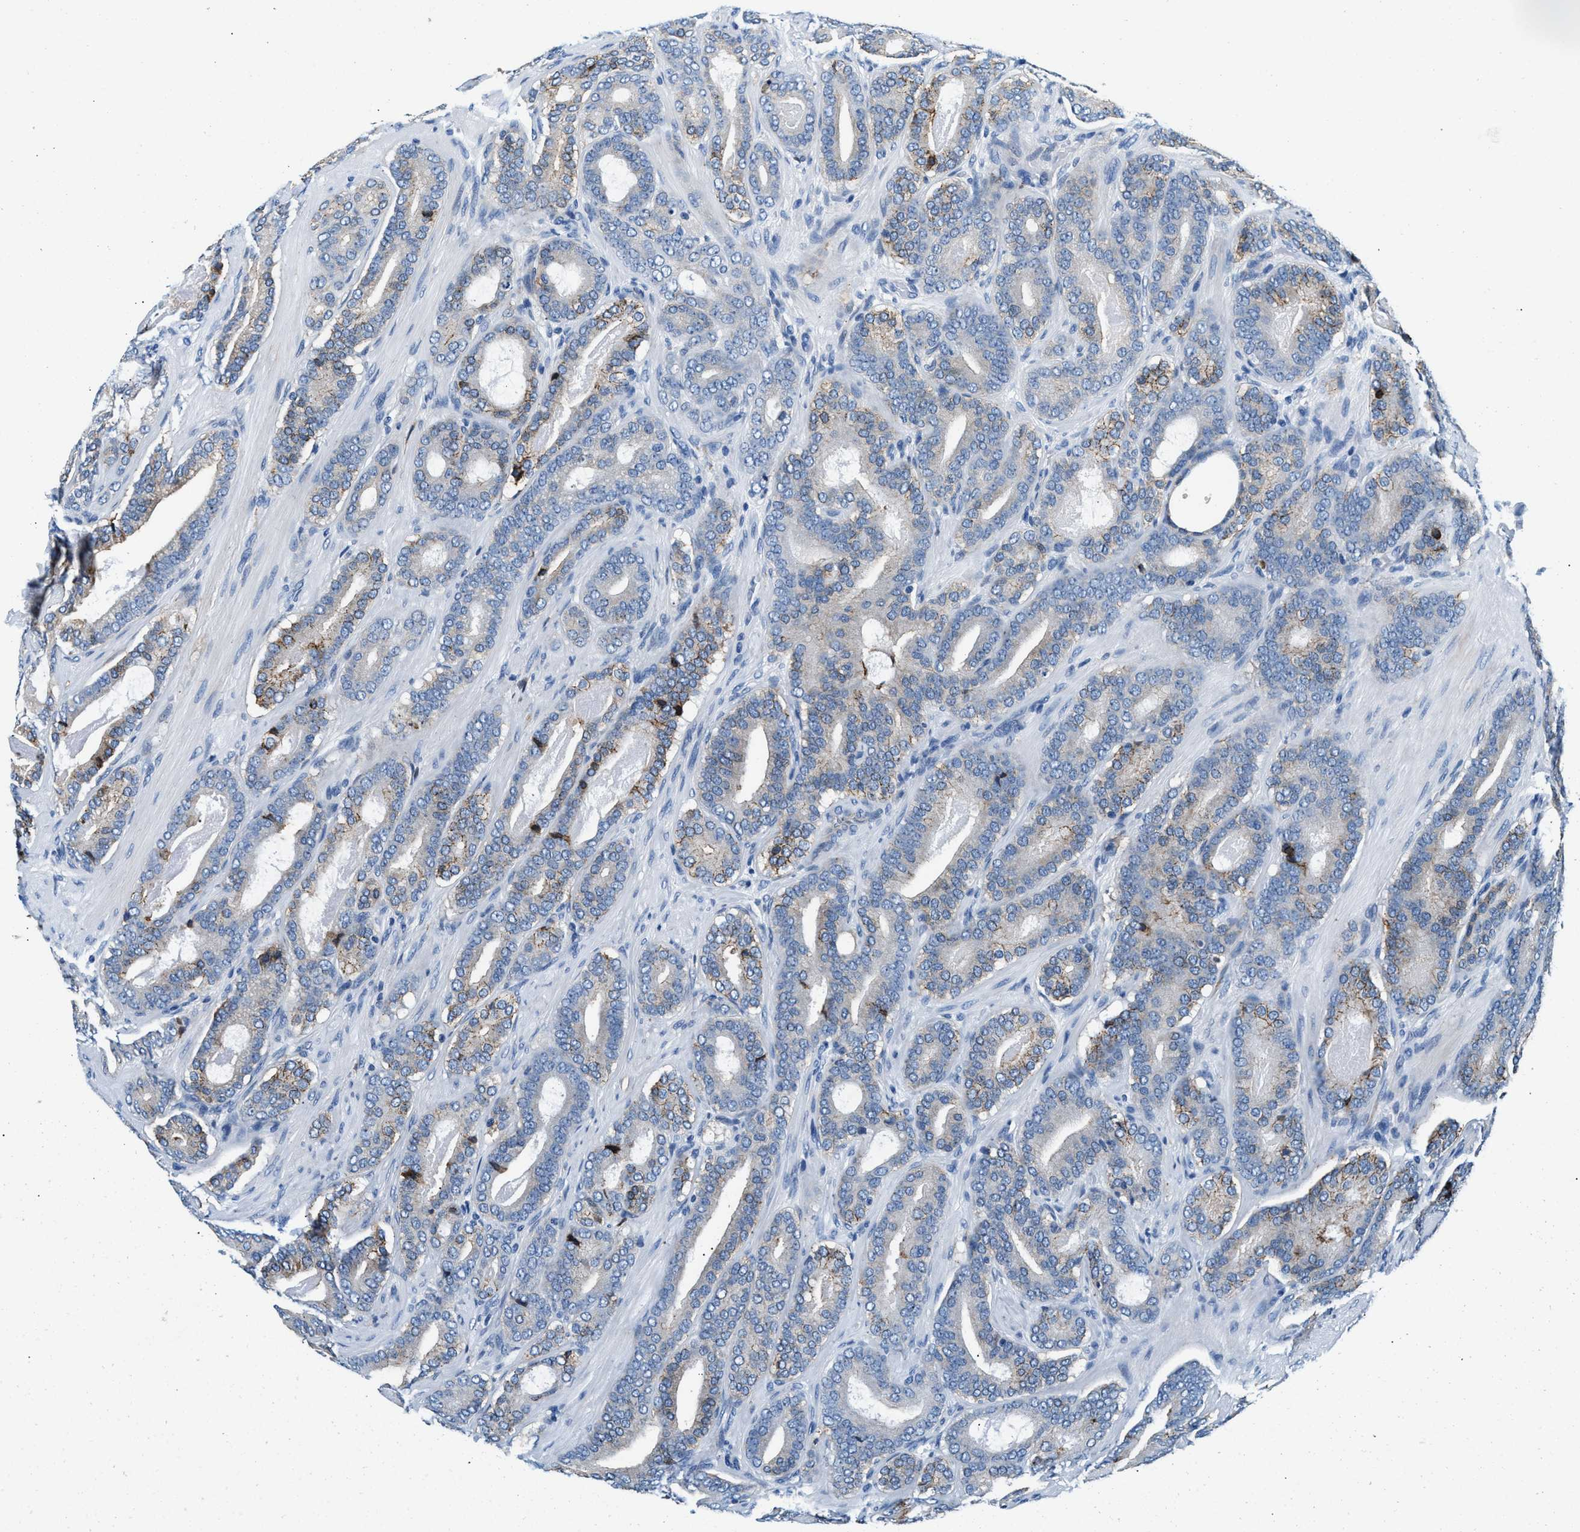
{"staining": {"intensity": "moderate", "quantity": "<25%", "location": "cytoplasmic/membranous"}, "tissue": "prostate cancer", "cell_type": "Tumor cells", "image_type": "cancer", "snomed": [{"axis": "morphology", "description": "Adenocarcinoma, High grade"}, {"axis": "topography", "description": "Prostate"}], "caption": "A high-resolution photomicrograph shows IHC staining of prostate cancer (adenocarcinoma (high-grade)), which demonstrates moderate cytoplasmic/membranous positivity in approximately <25% of tumor cells.", "gene": "SLFN11", "patient": {"sex": "male", "age": 60}}